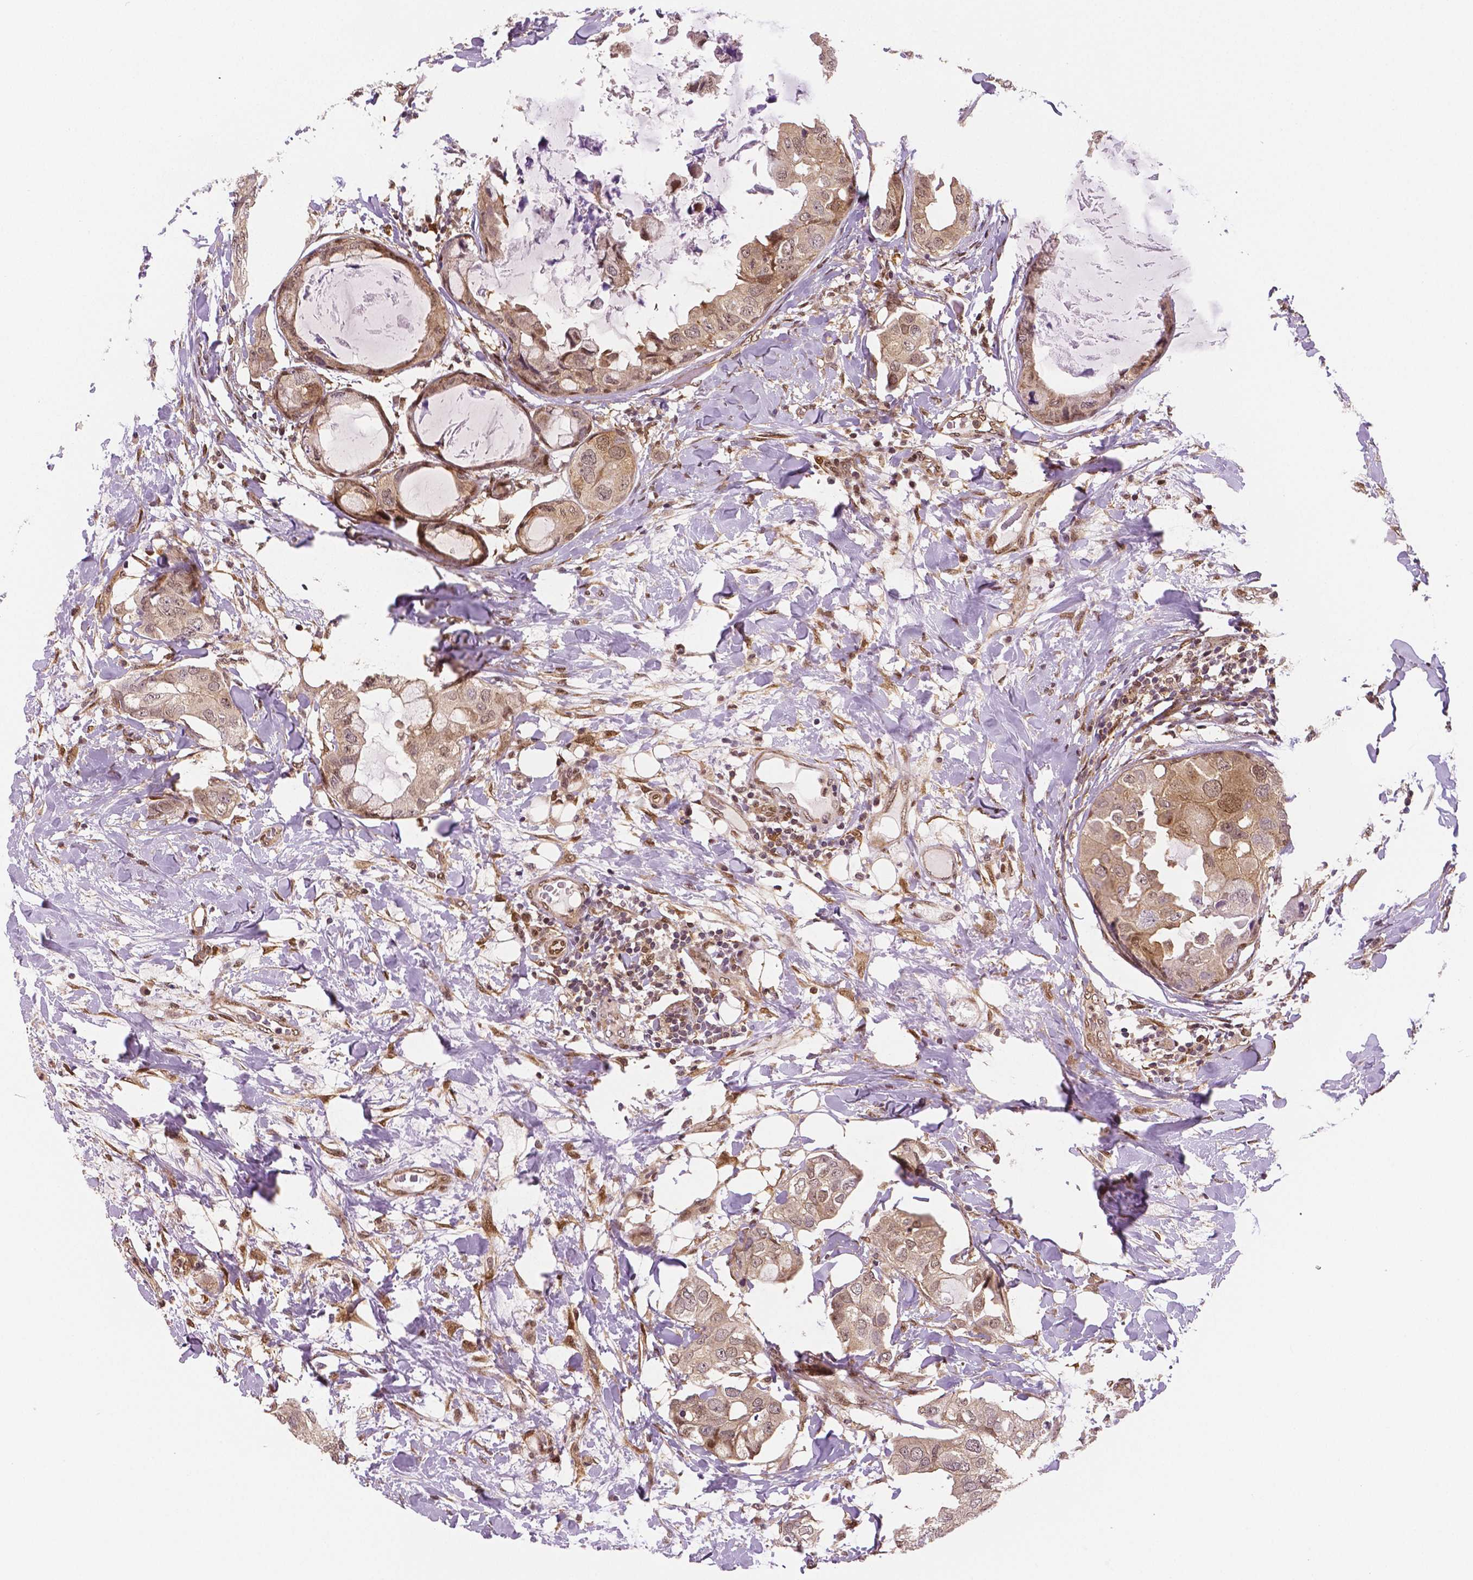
{"staining": {"intensity": "moderate", "quantity": ">75%", "location": "cytoplasmic/membranous,nuclear"}, "tissue": "breast cancer", "cell_type": "Tumor cells", "image_type": "cancer", "snomed": [{"axis": "morphology", "description": "Normal tissue, NOS"}, {"axis": "morphology", "description": "Duct carcinoma"}, {"axis": "topography", "description": "Breast"}], "caption": "IHC micrograph of human breast infiltrating ductal carcinoma stained for a protein (brown), which reveals medium levels of moderate cytoplasmic/membranous and nuclear expression in about >75% of tumor cells.", "gene": "STAT3", "patient": {"sex": "female", "age": 40}}